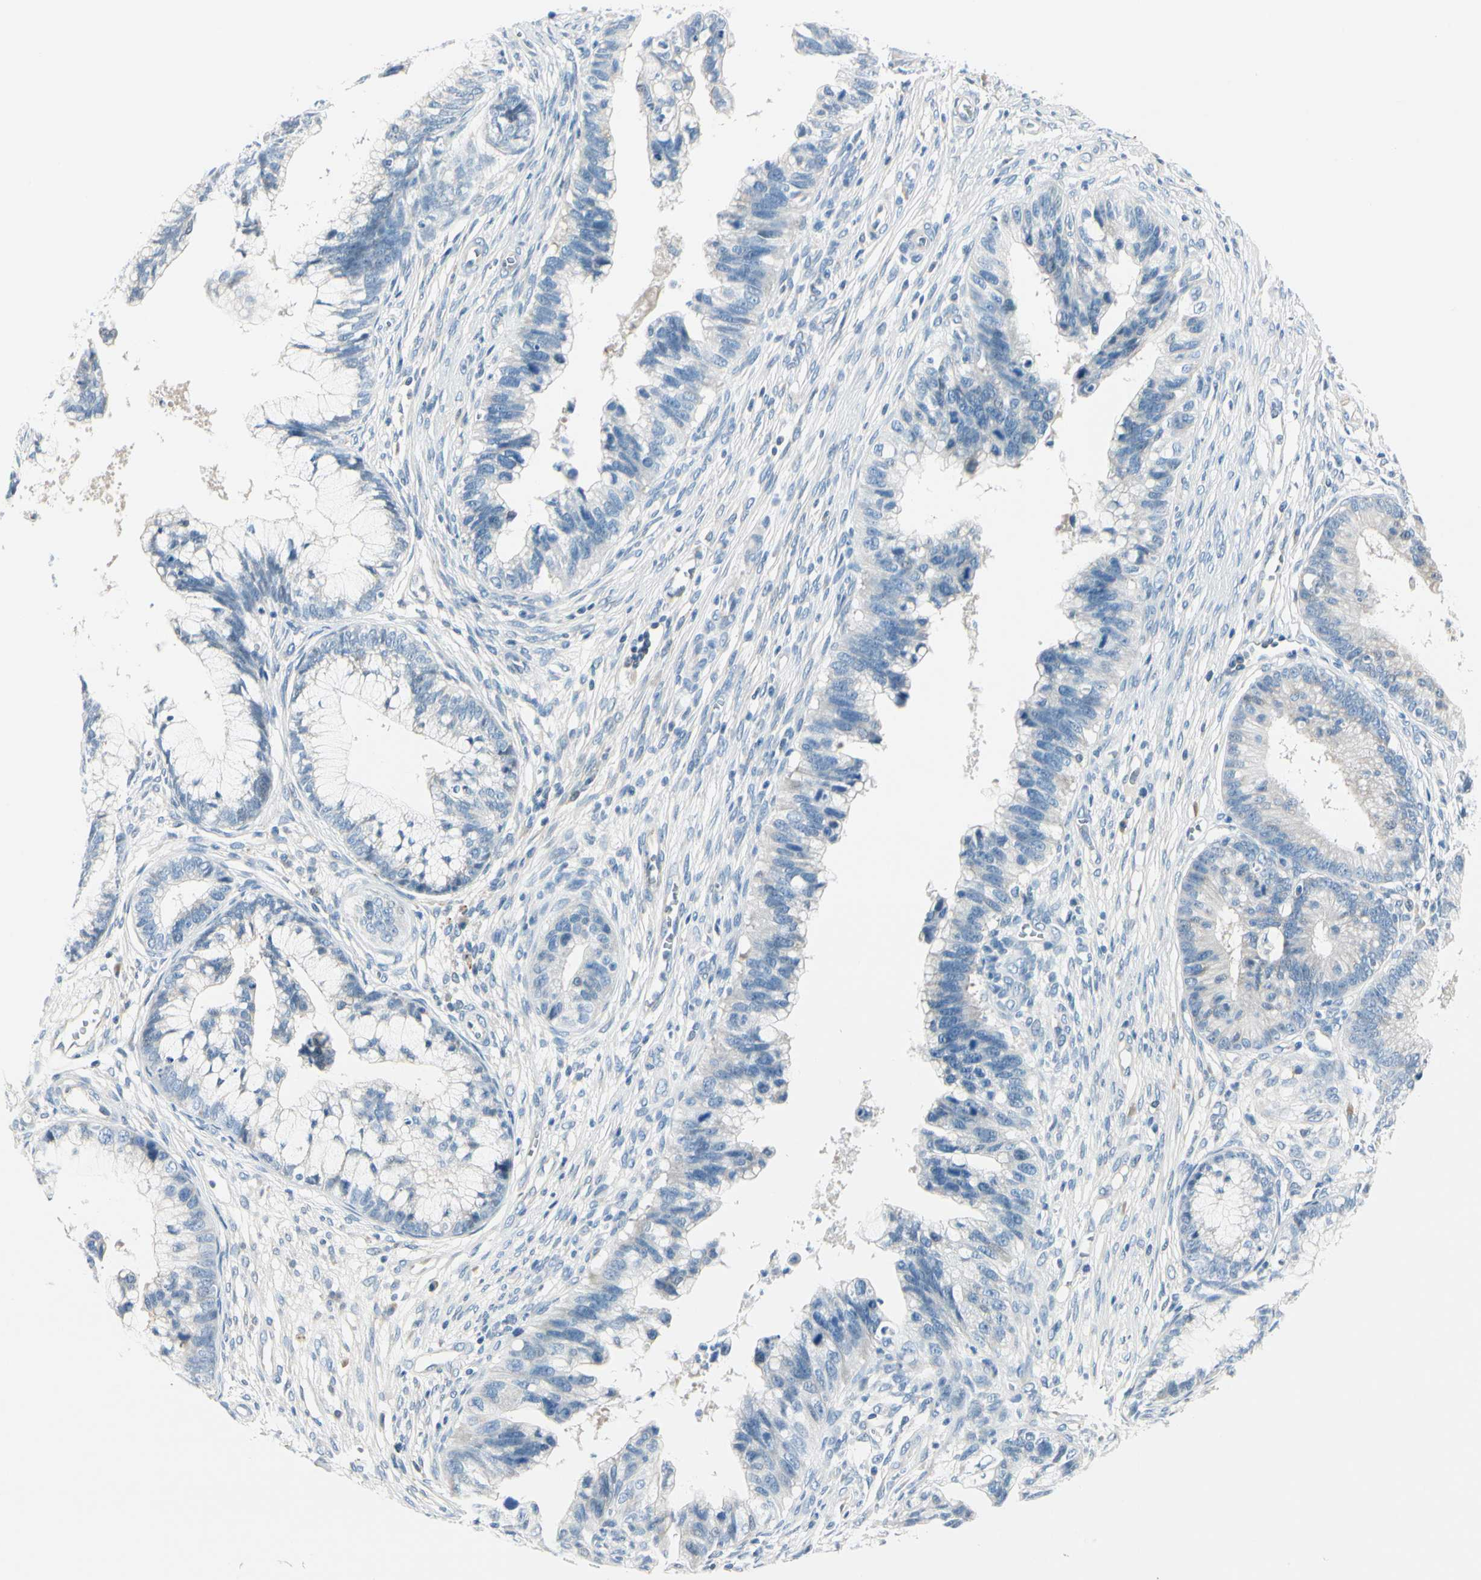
{"staining": {"intensity": "negative", "quantity": "none", "location": "none"}, "tissue": "cervical cancer", "cell_type": "Tumor cells", "image_type": "cancer", "snomed": [{"axis": "morphology", "description": "Adenocarcinoma, NOS"}, {"axis": "topography", "description": "Cervix"}], "caption": "Micrograph shows no protein expression in tumor cells of adenocarcinoma (cervical) tissue. (IHC, brightfield microscopy, high magnification).", "gene": "PEBP1", "patient": {"sex": "female", "age": 44}}